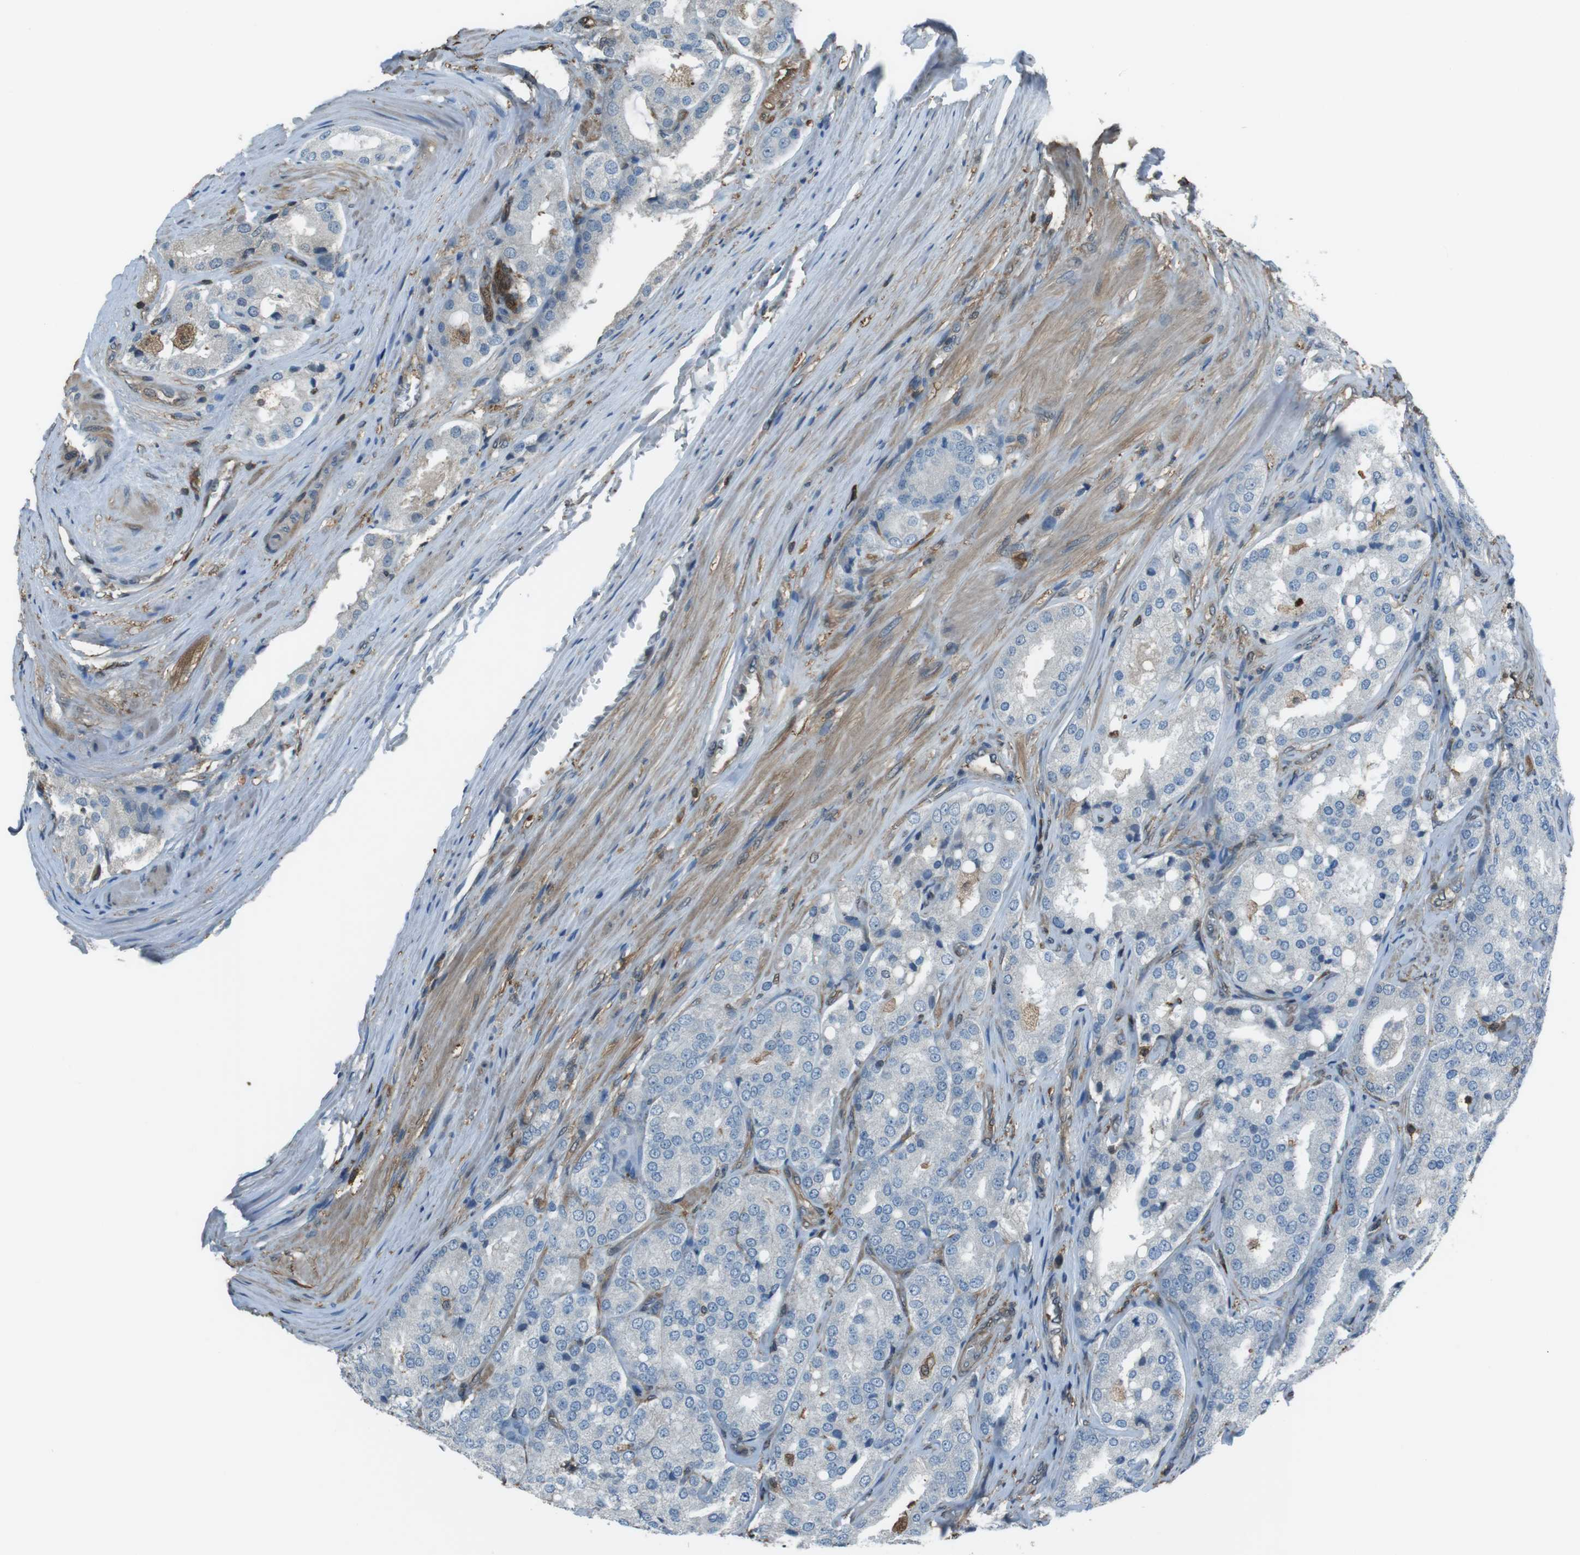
{"staining": {"intensity": "negative", "quantity": "none", "location": "none"}, "tissue": "prostate cancer", "cell_type": "Tumor cells", "image_type": "cancer", "snomed": [{"axis": "morphology", "description": "Adenocarcinoma, High grade"}, {"axis": "topography", "description": "Prostate"}], "caption": "An image of human prostate cancer (adenocarcinoma (high-grade)) is negative for staining in tumor cells.", "gene": "TWSG1", "patient": {"sex": "male", "age": 65}}